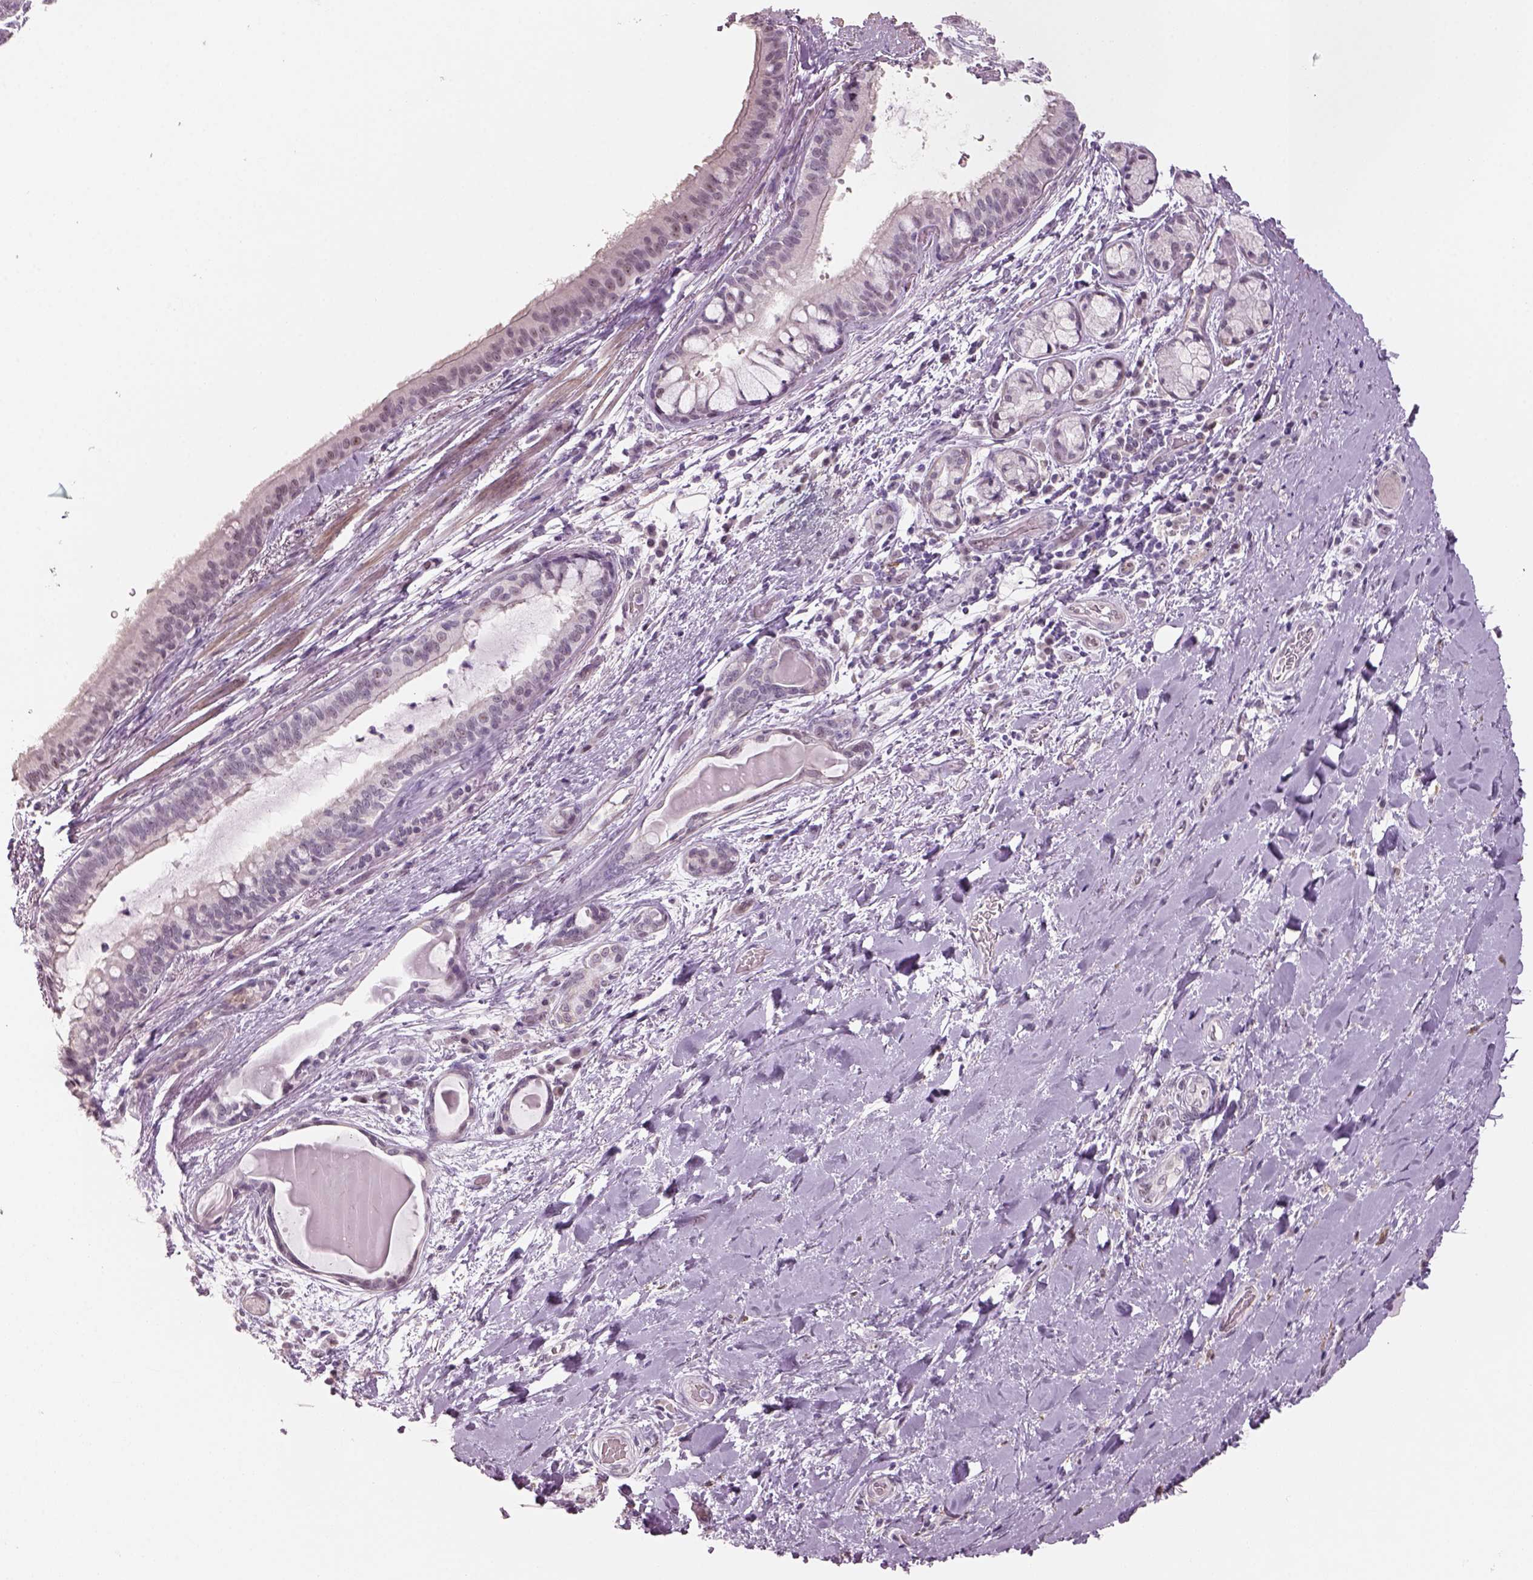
{"staining": {"intensity": "negative", "quantity": "none", "location": "none"}, "tissue": "bronchus", "cell_type": "Respiratory epithelial cells", "image_type": "normal", "snomed": [{"axis": "morphology", "description": "Normal tissue, NOS"}, {"axis": "morphology", "description": "Squamous cell carcinoma, NOS"}, {"axis": "topography", "description": "Bronchus"}, {"axis": "topography", "description": "Lung"}], "caption": "Immunohistochemistry (IHC) micrograph of normal bronchus: bronchus stained with DAB (3,3'-diaminobenzidine) displays no significant protein staining in respiratory epithelial cells. The staining was performed using DAB to visualize the protein expression in brown, while the nuclei were stained in blue with hematoxylin (Magnification: 20x).", "gene": "NAT8B", "patient": {"sex": "male", "age": 69}}